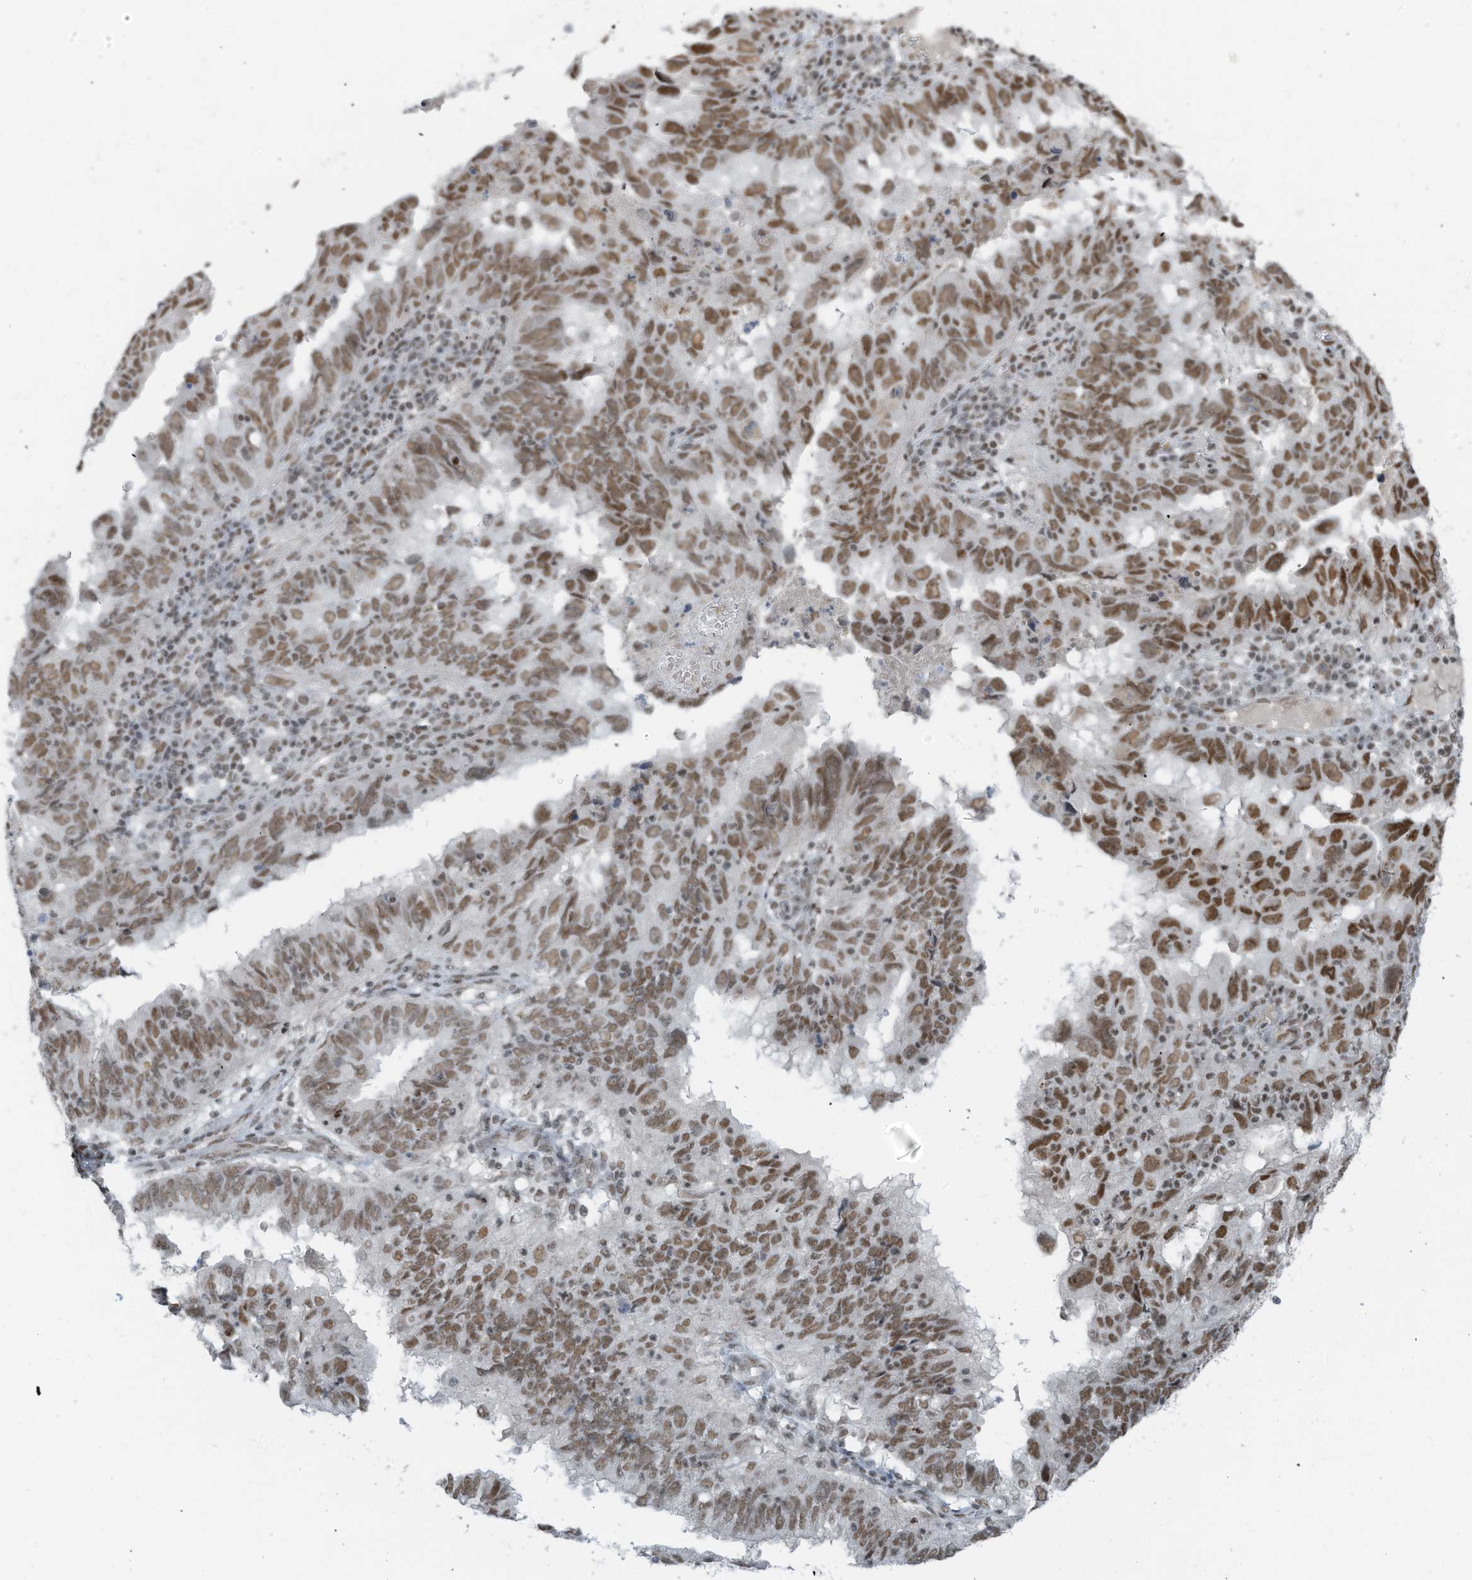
{"staining": {"intensity": "moderate", "quantity": ">75%", "location": "nuclear"}, "tissue": "endometrial cancer", "cell_type": "Tumor cells", "image_type": "cancer", "snomed": [{"axis": "morphology", "description": "Adenocarcinoma, NOS"}, {"axis": "topography", "description": "Uterus"}], "caption": "IHC image of neoplastic tissue: endometrial adenocarcinoma stained using IHC demonstrates medium levels of moderate protein expression localized specifically in the nuclear of tumor cells, appearing as a nuclear brown color.", "gene": "WRNIP1", "patient": {"sex": "female", "age": 77}}